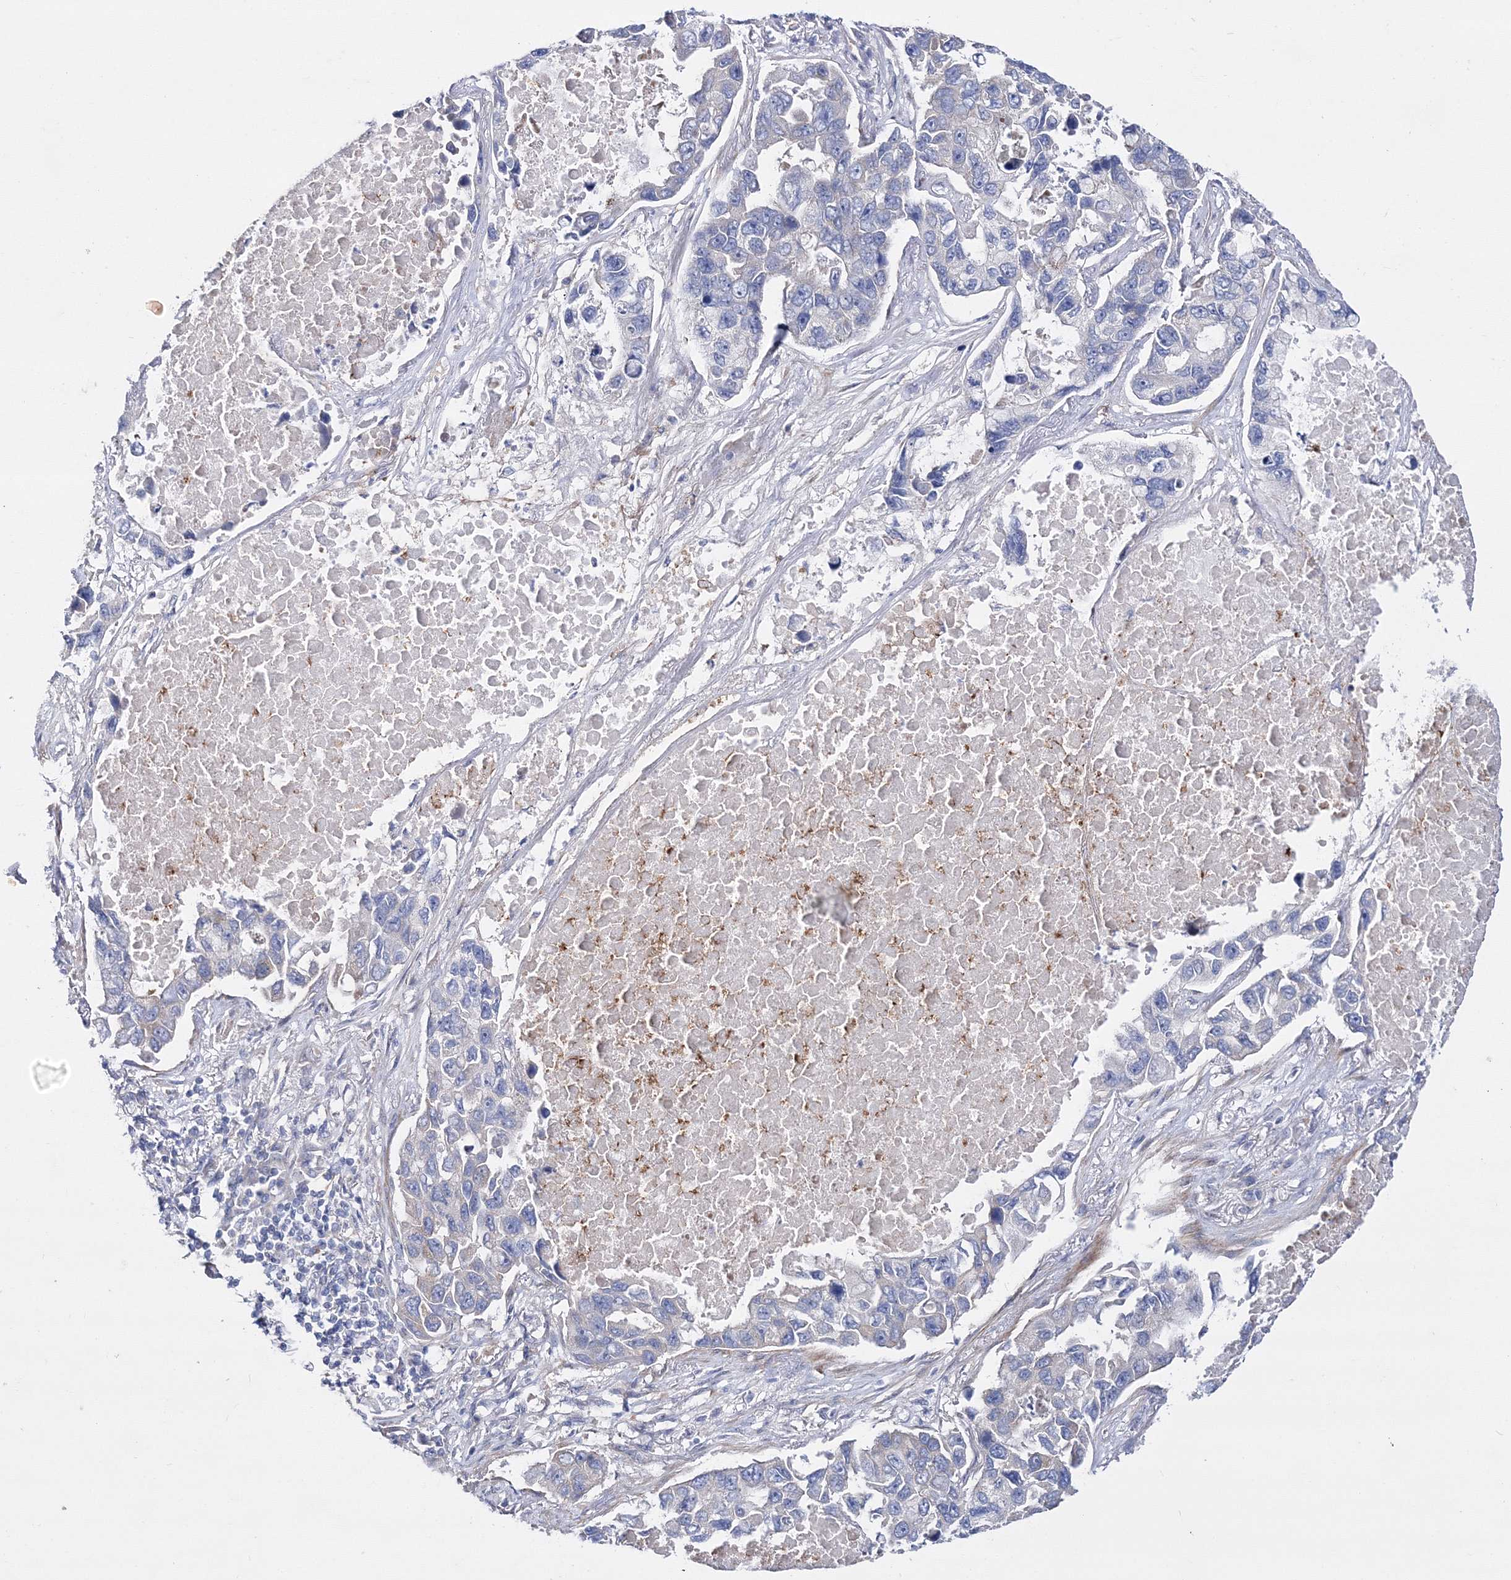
{"staining": {"intensity": "moderate", "quantity": "<25%", "location": "cytoplasmic/membranous"}, "tissue": "lung cancer", "cell_type": "Tumor cells", "image_type": "cancer", "snomed": [{"axis": "morphology", "description": "Adenocarcinoma, NOS"}, {"axis": "topography", "description": "Lung"}], "caption": "Lung cancer was stained to show a protein in brown. There is low levels of moderate cytoplasmic/membranous positivity in approximately <25% of tumor cells.", "gene": "ARHGAP32", "patient": {"sex": "male", "age": 64}}